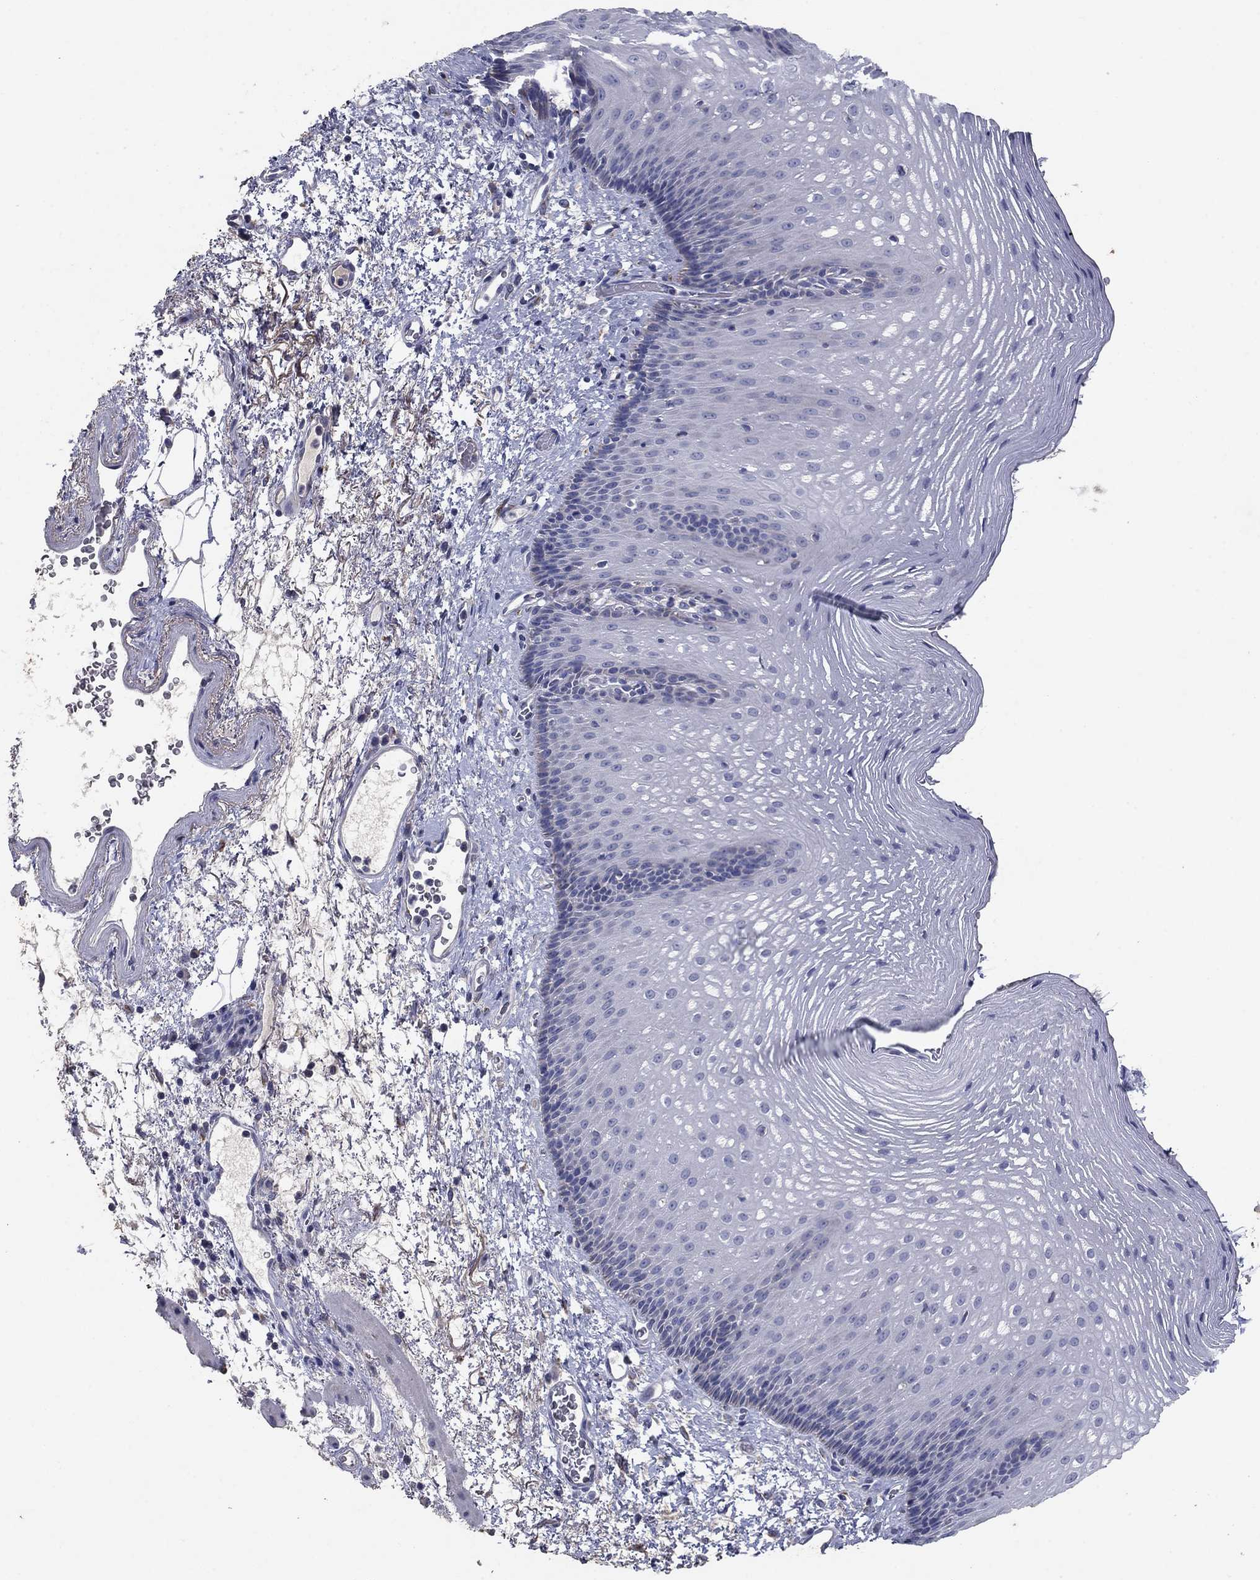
{"staining": {"intensity": "negative", "quantity": "none", "location": "none"}, "tissue": "esophagus", "cell_type": "Squamous epithelial cells", "image_type": "normal", "snomed": [{"axis": "morphology", "description": "Normal tissue, NOS"}, {"axis": "topography", "description": "Esophagus"}], "caption": "Esophagus stained for a protein using IHC displays no staining squamous epithelial cells.", "gene": "PTGDS", "patient": {"sex": "male", "age": 76}}